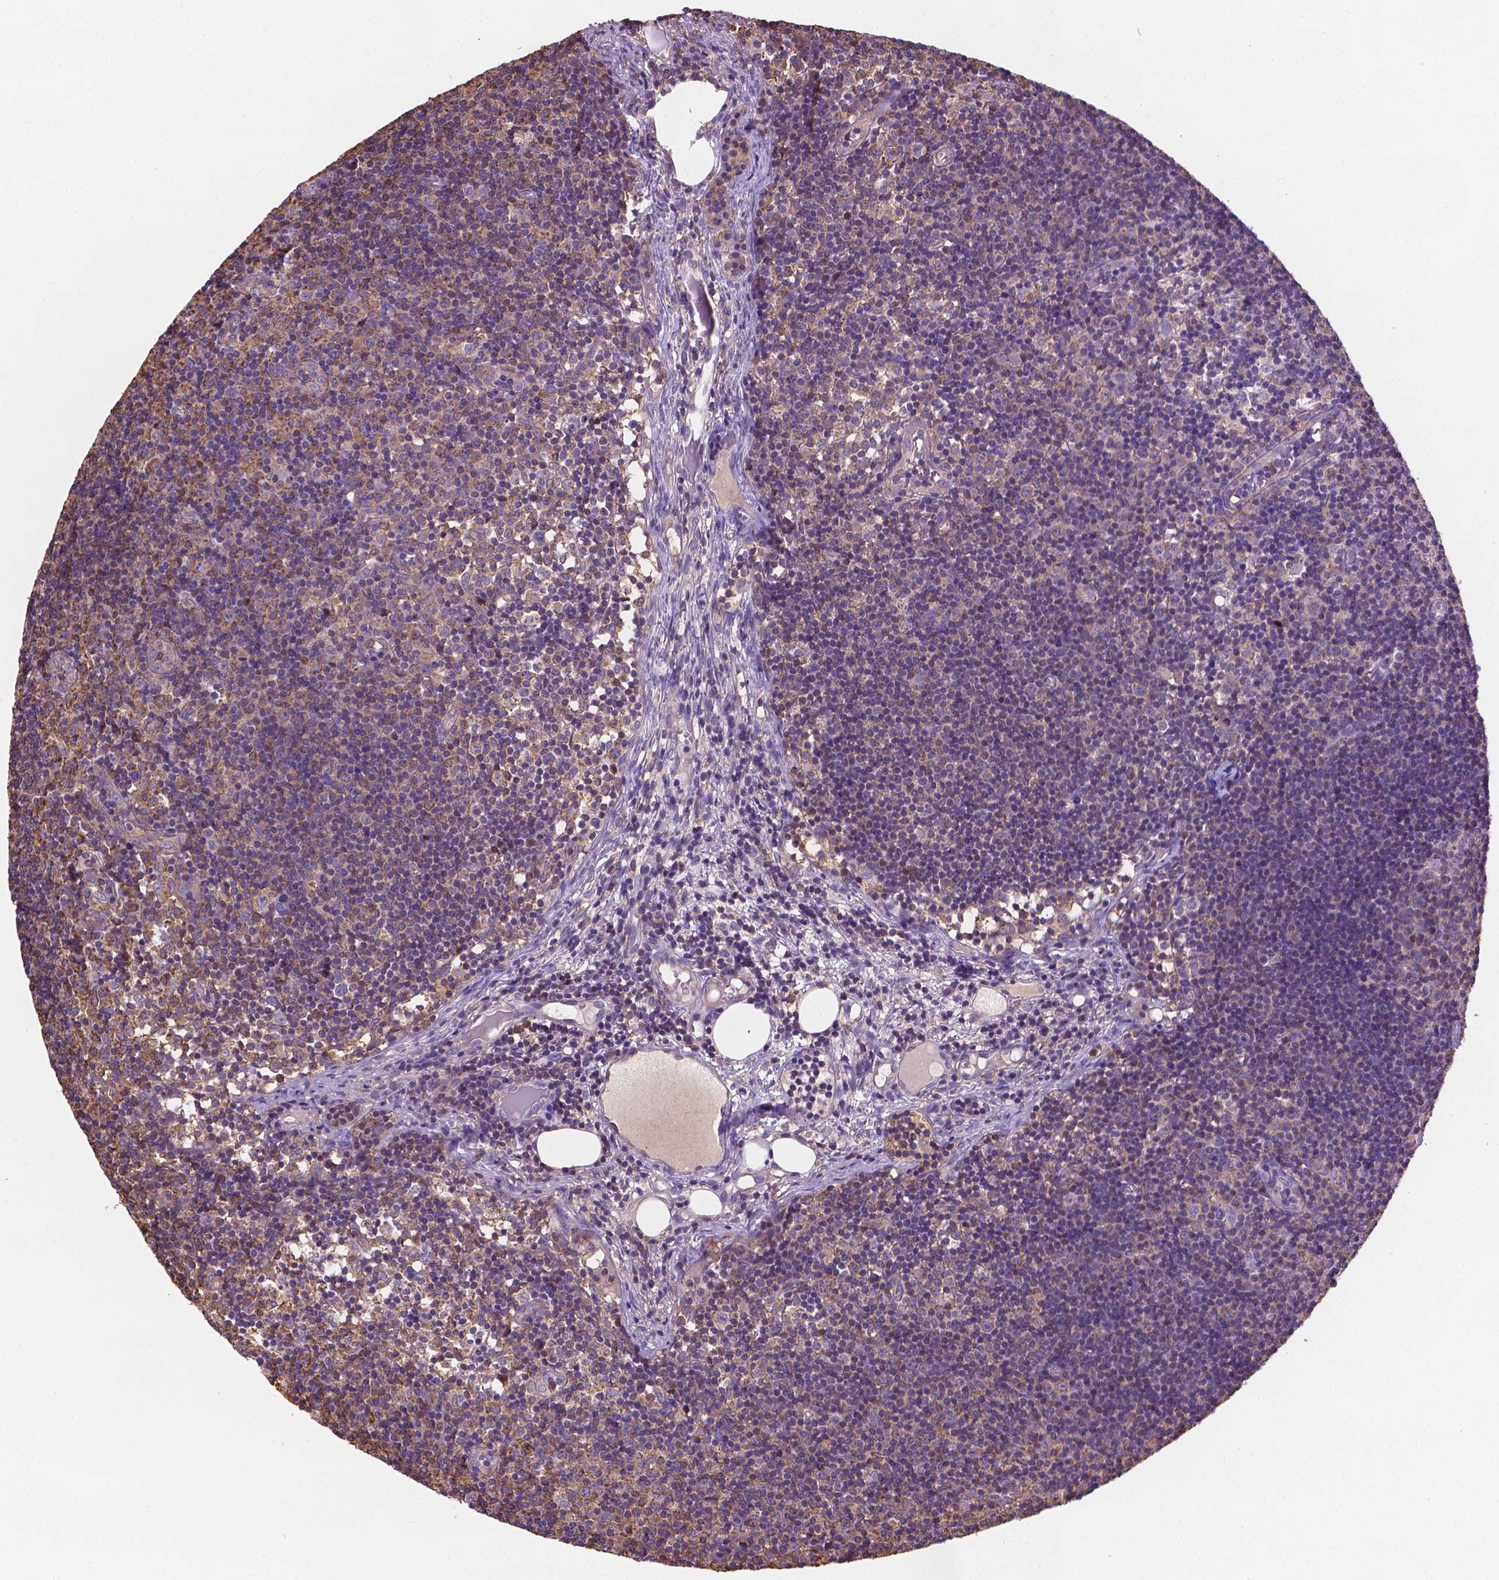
{"staining": {"intensity": "negative", "quantity": "none", "location": "none"}, "tissue": "lymph node", "cell_type": "Non-germinal center cells", "image_type": "normal", "snomed": [{"axis": "morphology", "description": "Normal tissue, NOS"}, {"axis": "topography", "description": "Lymph node"}], "caption": "Protein analysis of normal lymph node shows no significant expression in non-germinal center cells. (Brightfield microscopy of DAB immunohistochemistry (IHC) at high magnification).", "gene": "SLC51B", "patient": {"sex": "female", "age": 41}}